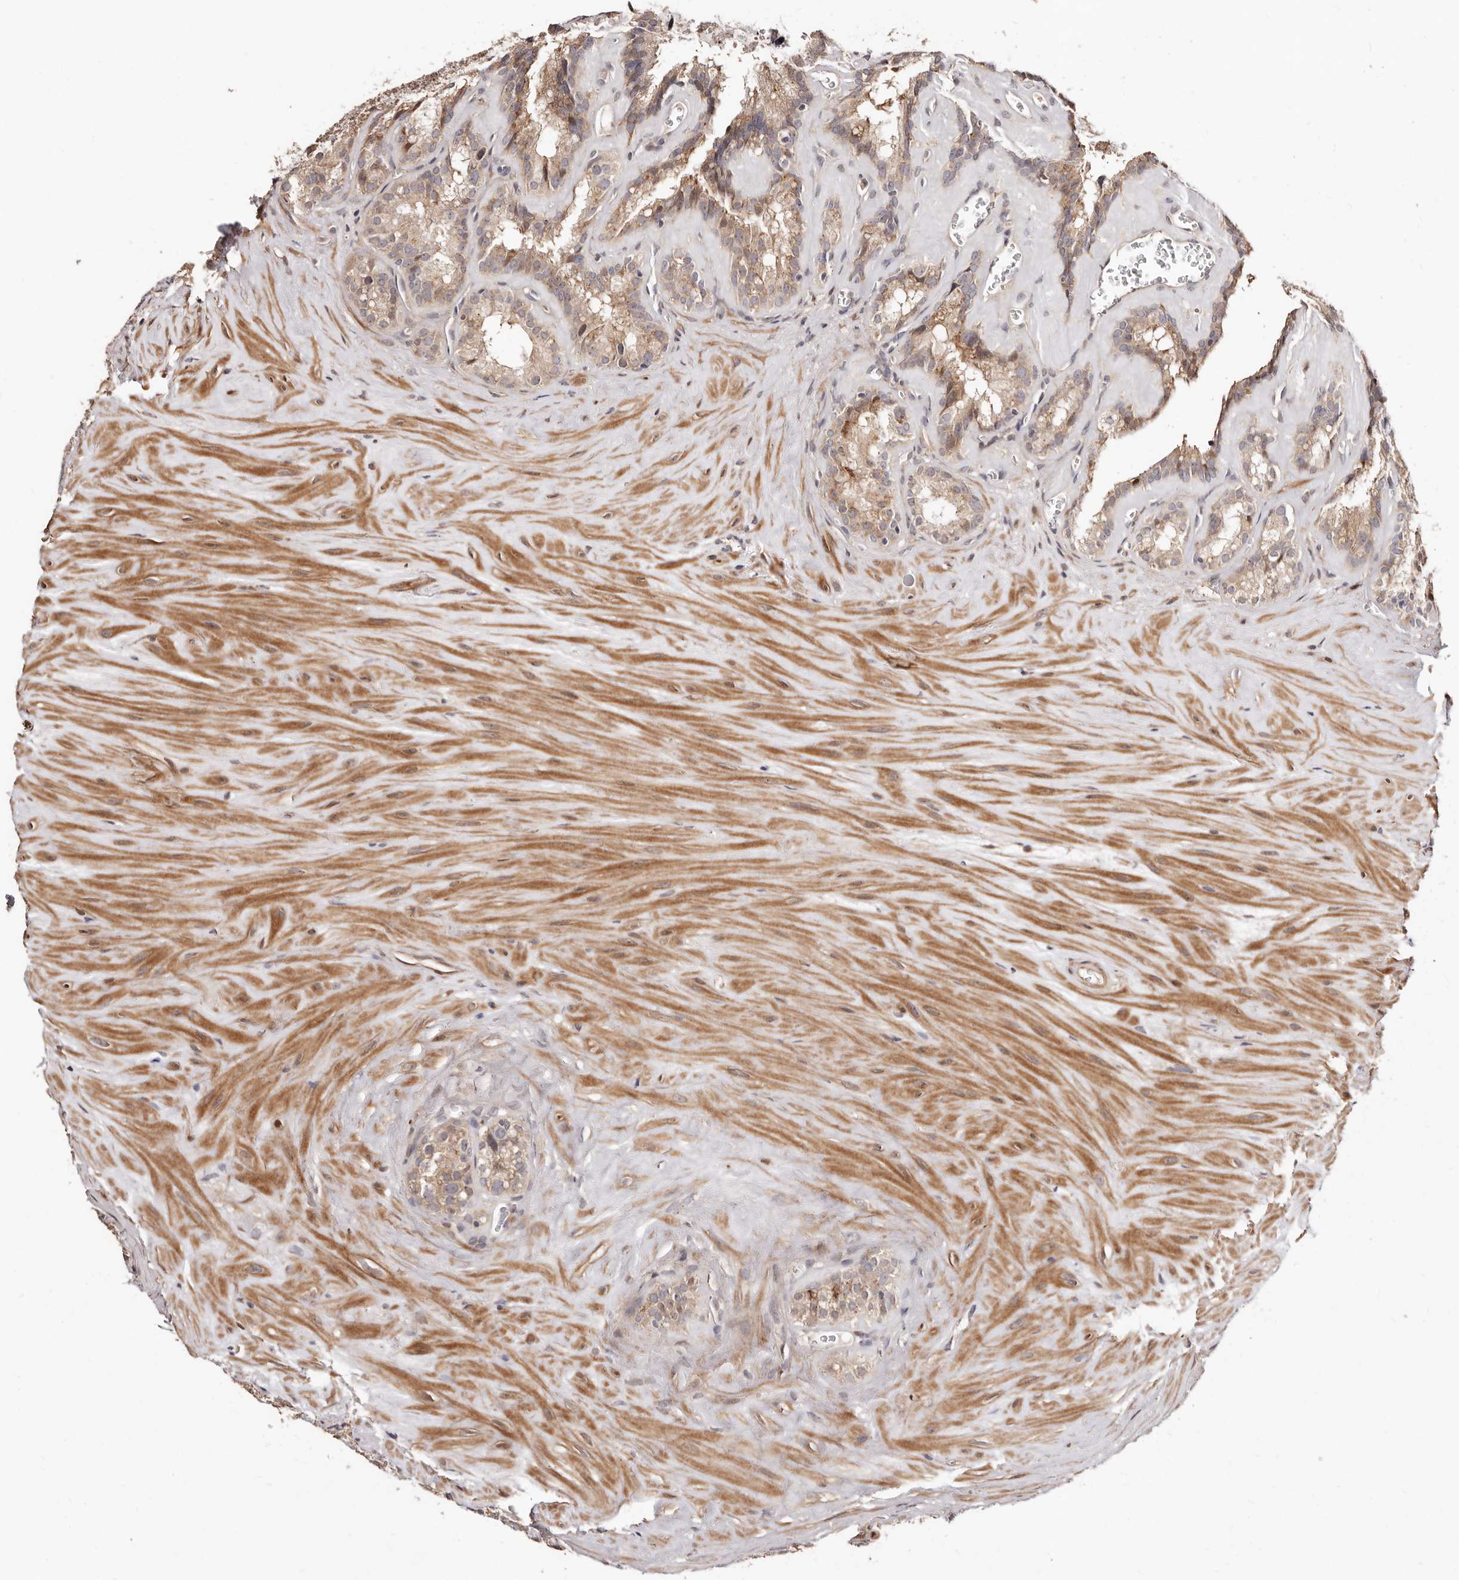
{"staining": {"intensity": "weak", "quantity": "25%-75%", "location": "cytoplasmic/membranous"}, "tissue": "seminal vesicle", "cell_type": "Glandular cells", "image_type": "normal", "snomed": [{"axis": "morphology", "description": "Normal tissue, NOS"}, {"axis": "topography", "description": "Prostate"}, {"axis": "topography", "description": "Seminal veicle"}], "caption": "A photomicrograph showing weak cytoplasmic/membranous positivity in about 25%-75% of glandular cells in unremarkable seminal vesicle, as visualized by brown immunohistochemical staining.", "gene": "APOL6", "patient": {"sex": "male", "age": 59}}